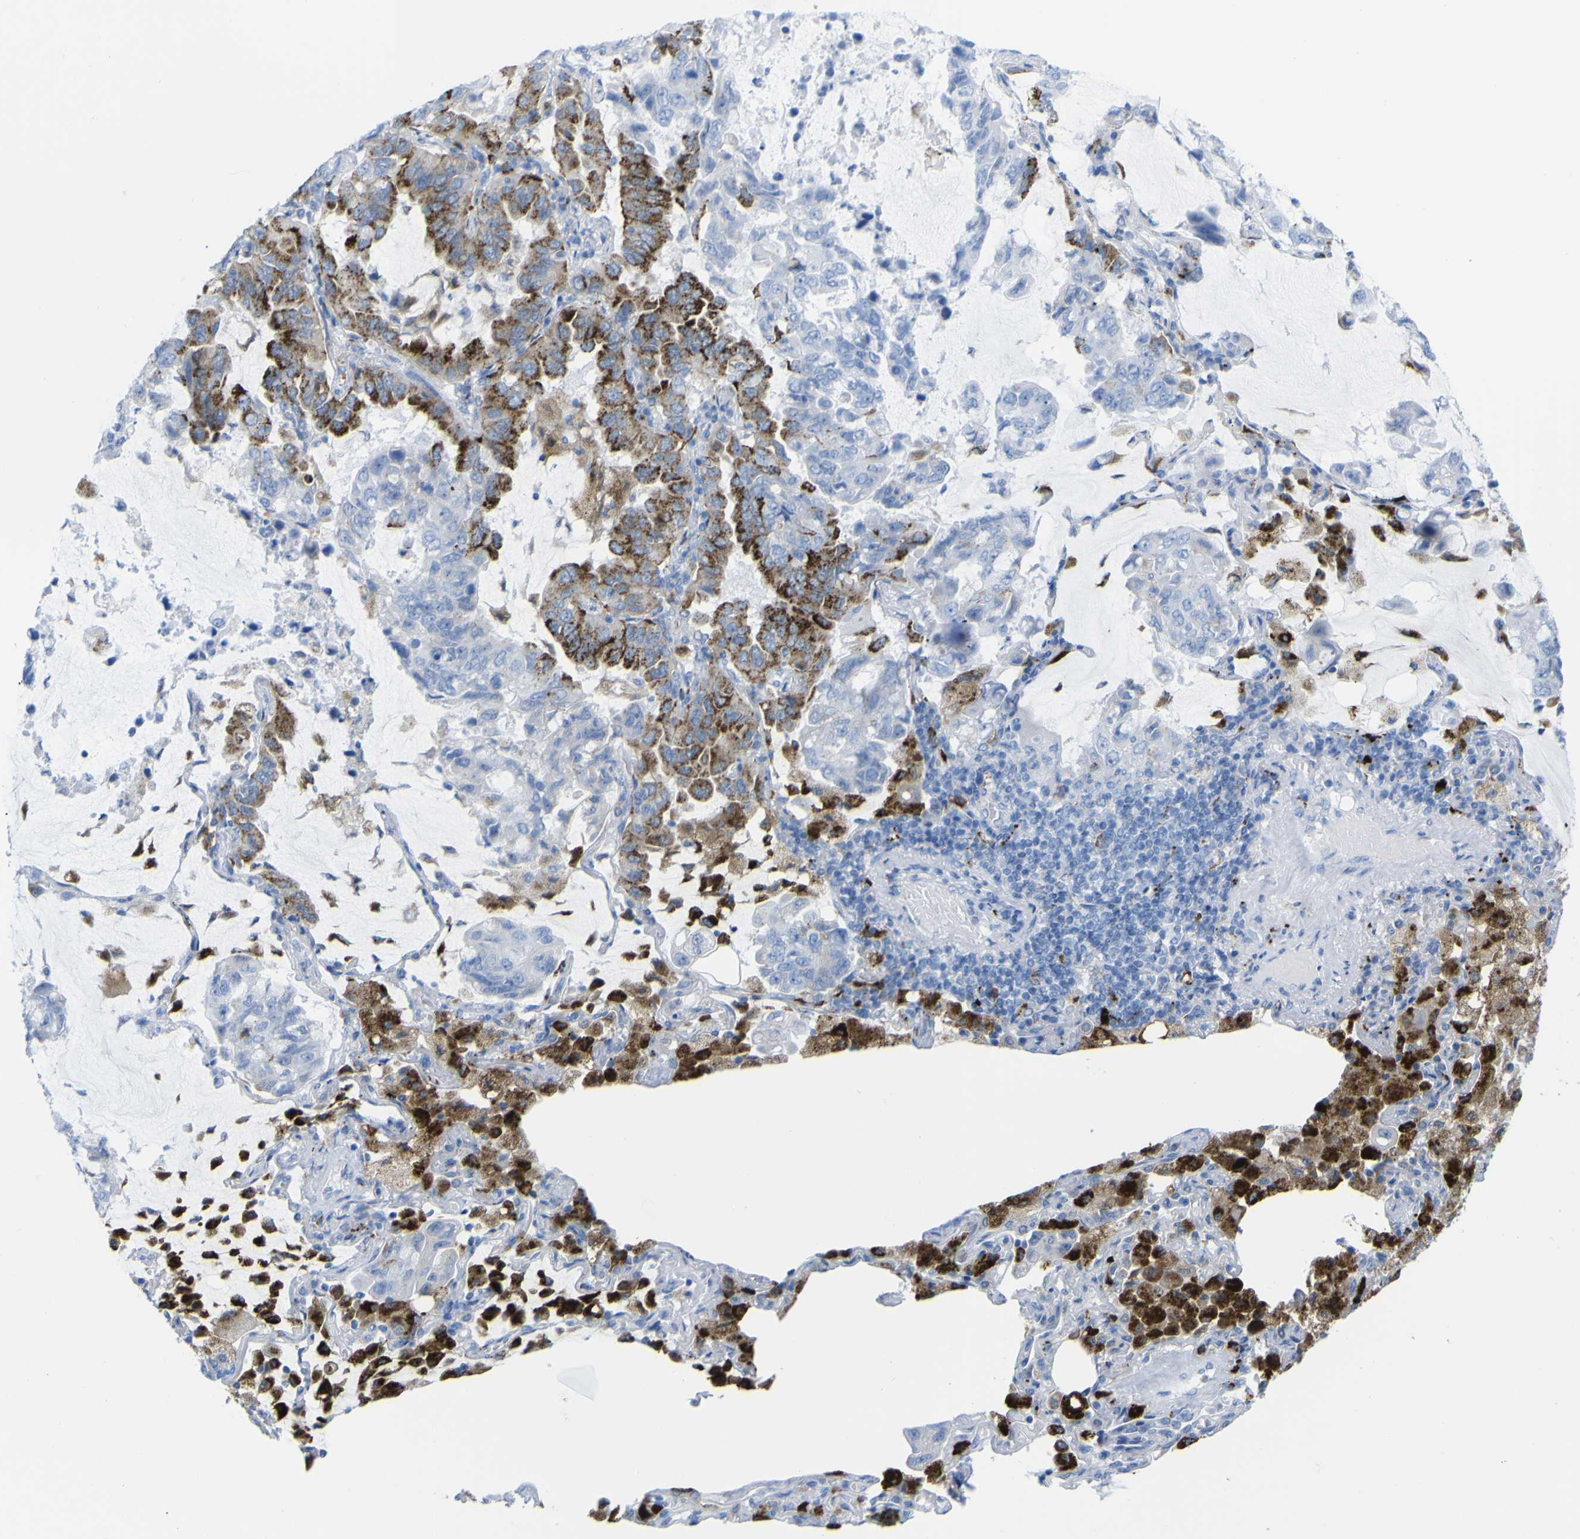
{"staining": {"intensity": "strong", "quantity": "25%-75%", "location": "cytoplasmic/membranous"}, "tissue": "lung cancer", "cell_type": "Tumor cells", "image_type": "cancer", "snomed": [{"axis": "morphology", "description": "Adenocarcinoma, NOS"}, {"axis": "topography", "description": "Lung"}], "caption": "An immunohistochemistry (IHC) histopathology image of neoplastic tissue is shown. Protein staining in brown shows strong cytoplasmic/membranous positivity in adenocarcinoma (lung) within tumor cells. Using DAB (3,3'-diaminobenzidine) (brown) and hematoxylin (blue) stains, captured at high magnification using brightfield microscopy.", "gene": "PLD3", "patient": {"sex": "male", "age": 64}}